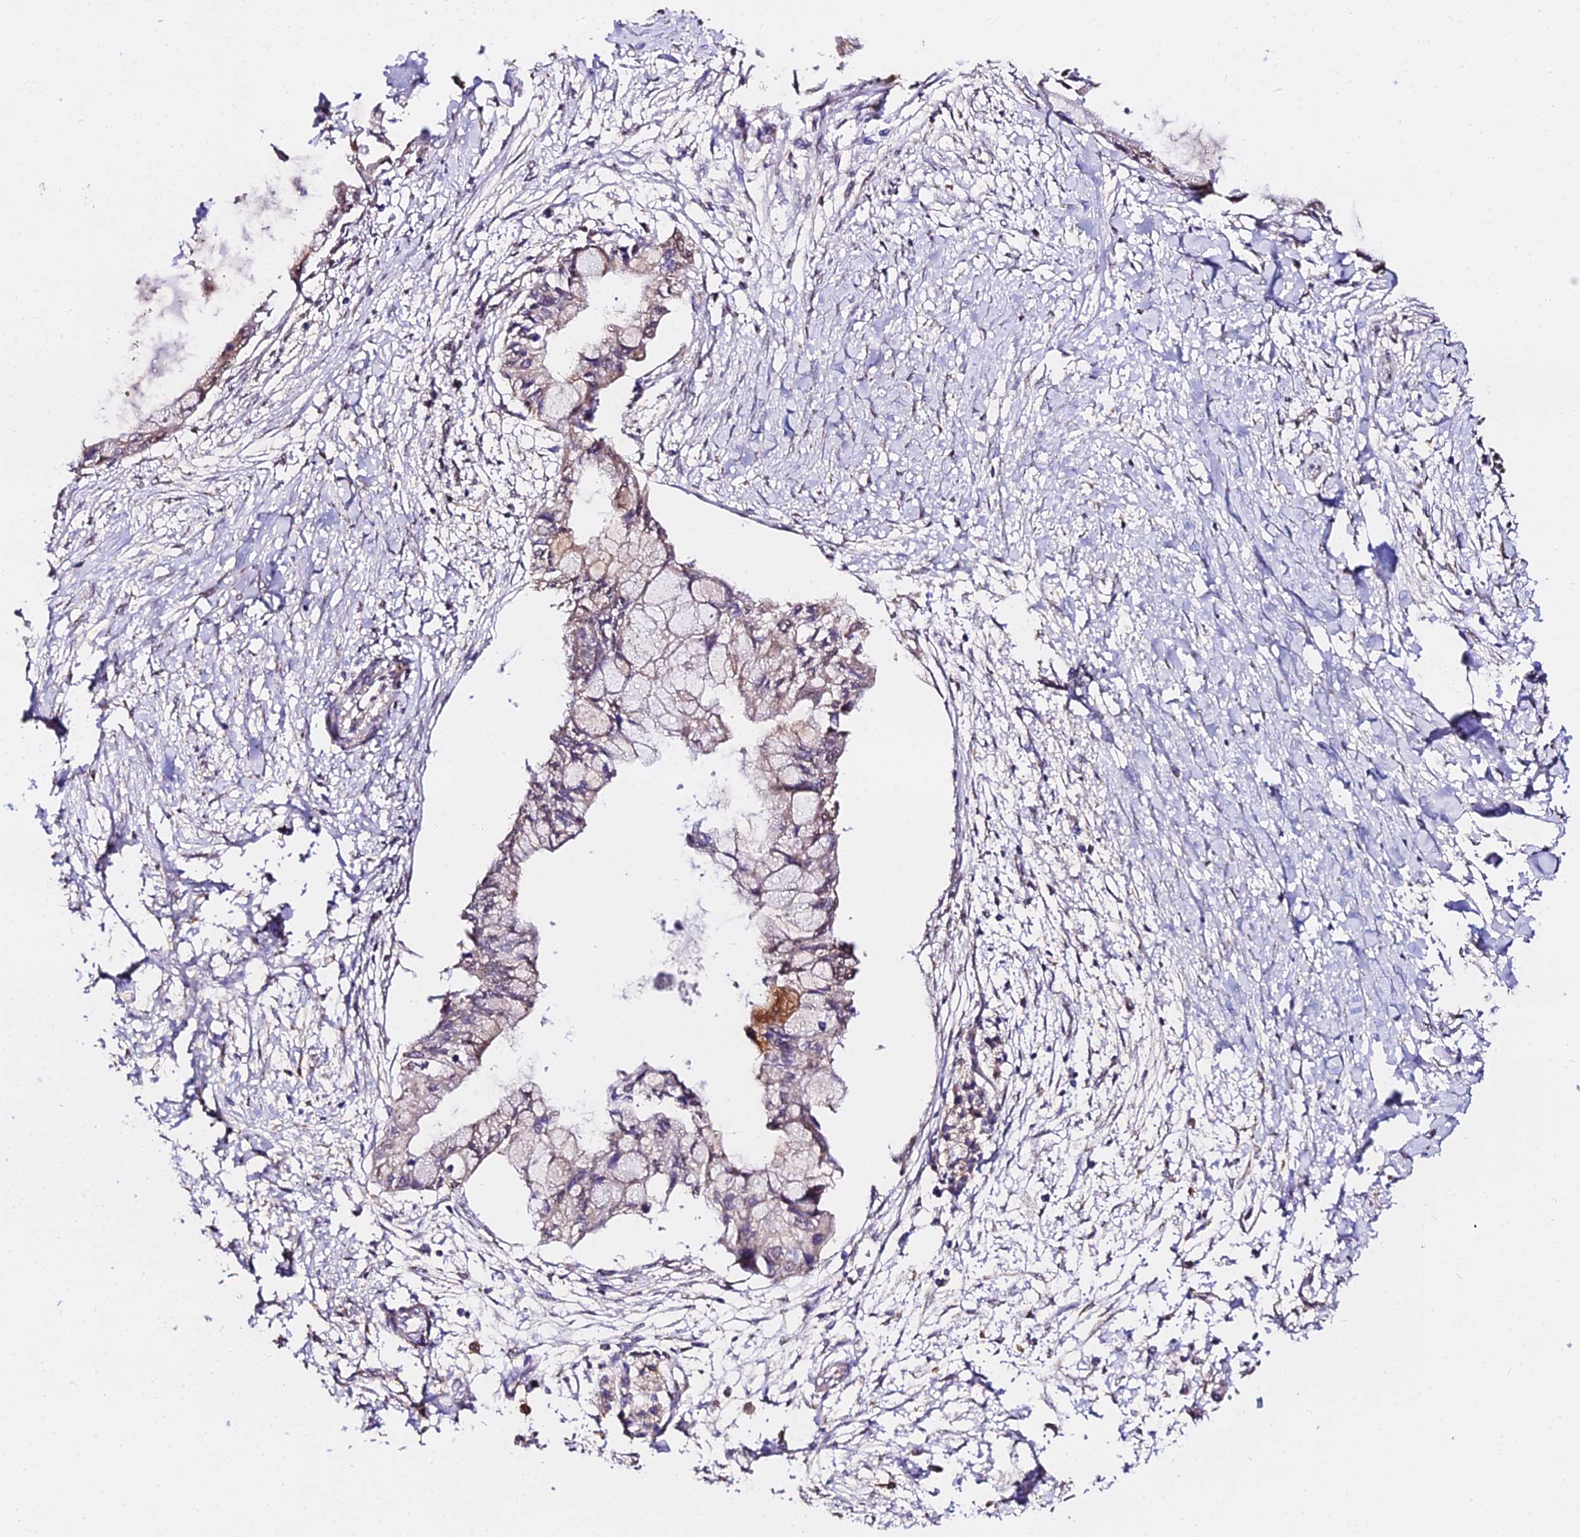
{"staining": {"intensity": "strong", "quantity": "<25%", "location": "cytoplasmic/membranous"}, "tissue": "pancreatic cancer", "cell_type": "Tumor cells", "image_type": "cancer", "snomed": [{"axis": "morphology", "description": "Adenocarcinoma, NOS"}, {"axis": "topography", "description": "Pancreas"}], "caption": "The immunohistochemical stain highlights strong cytoplasmic/membranous expression in tumor cells of pancreatic cancer tissue. (DAB = brown stain, brightfield microscopy at high magnification).", "gene": "METTL13", "patient": {"sex": "male", "age": 48}}